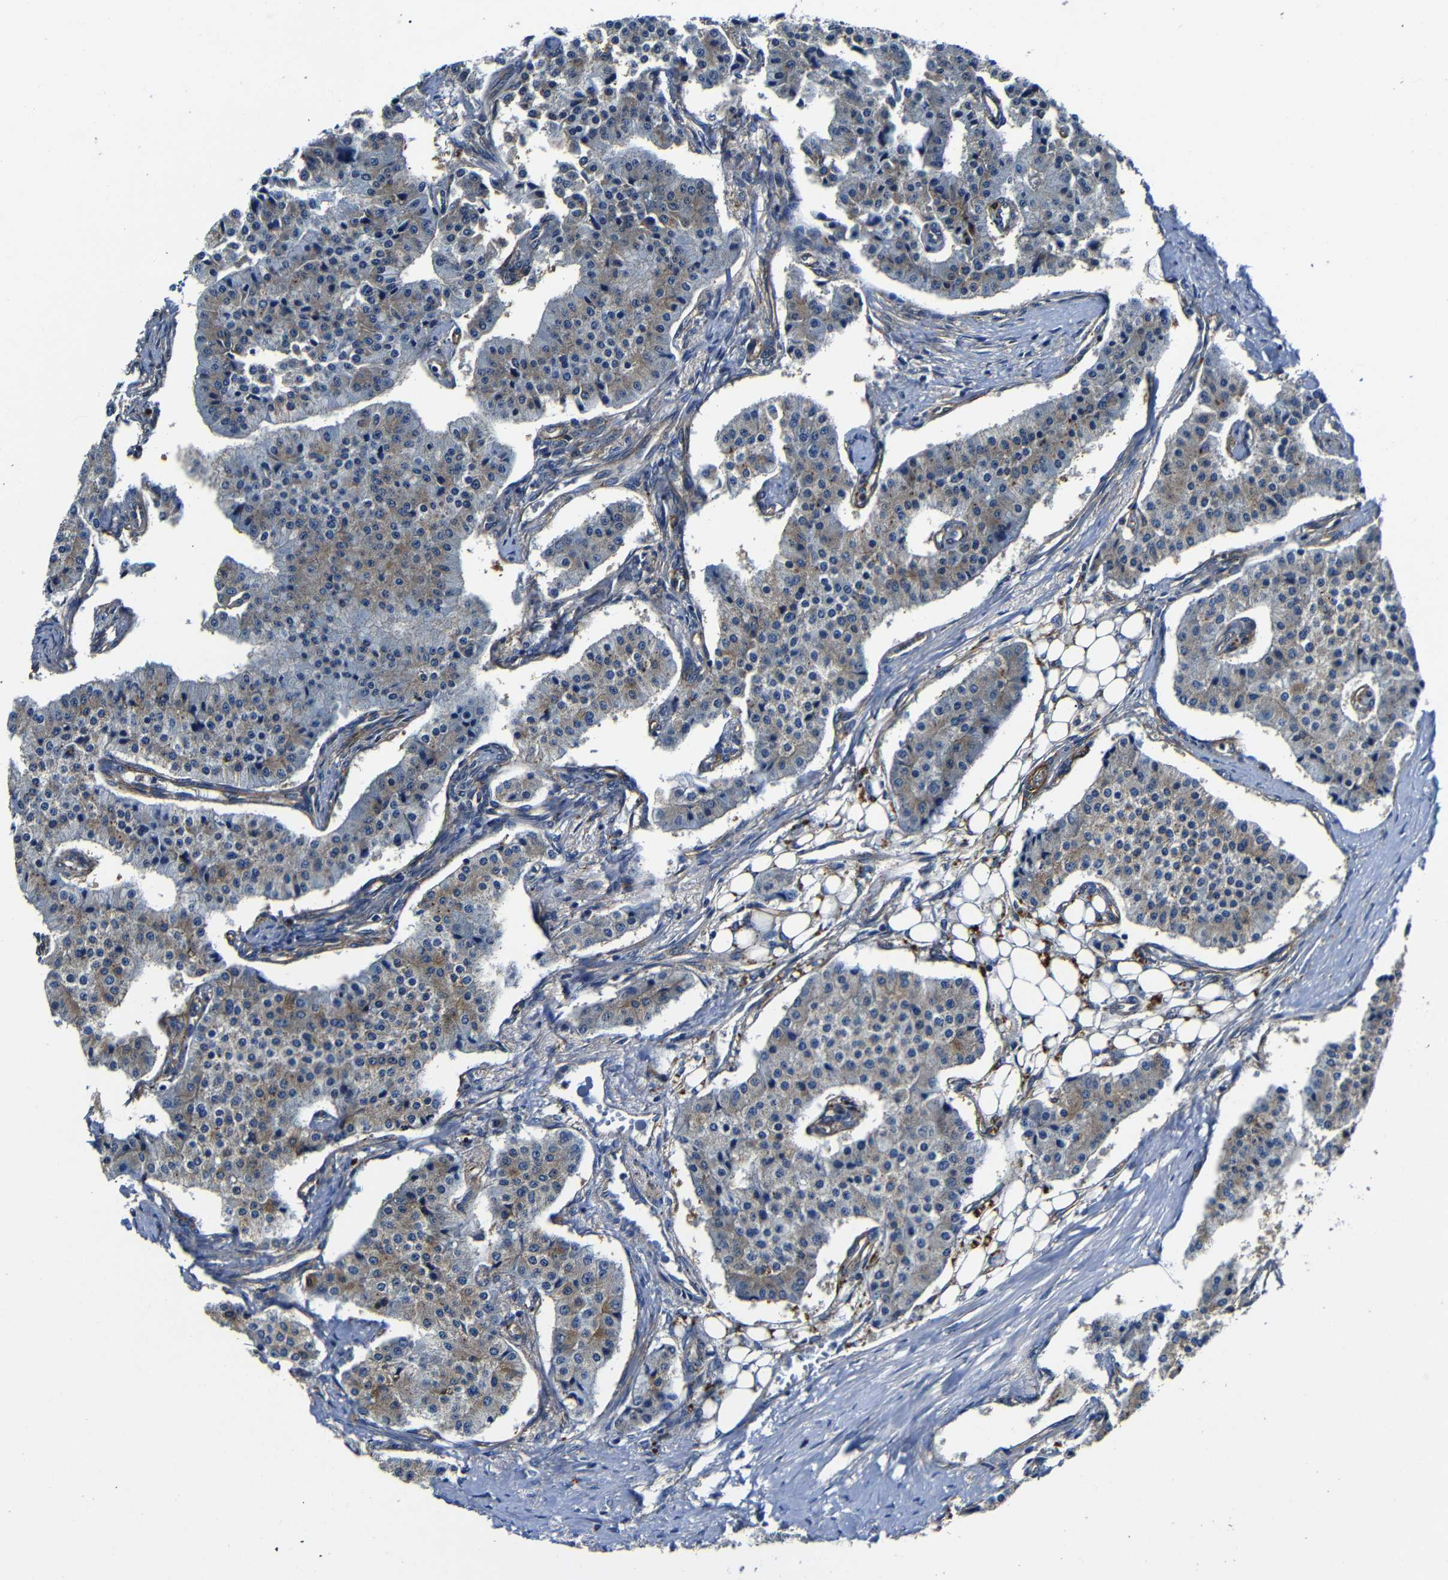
{"staining": {"intensity": "moderate", "quantity": "25%-75%", "location": "cytoplasmic/membranous"}, "tissue": "carcinoid", "cell_type": "Tumor cells", "image_type": "cancer", "snomed": [{"axis": "morphology", "description": "Carcinoid, malignant, NOS"}, {"axis": "topography", "description": "Colon"}], "caption": "Approximately 25%-75% of tumor cells in human carcinoid (malignant) show moderate cytoplasmic/membranous protein staining as visualized by brown immunohistochemical staining.", "gene": "GIMAP2", "patient": {"sex": "female", "age": 52}}